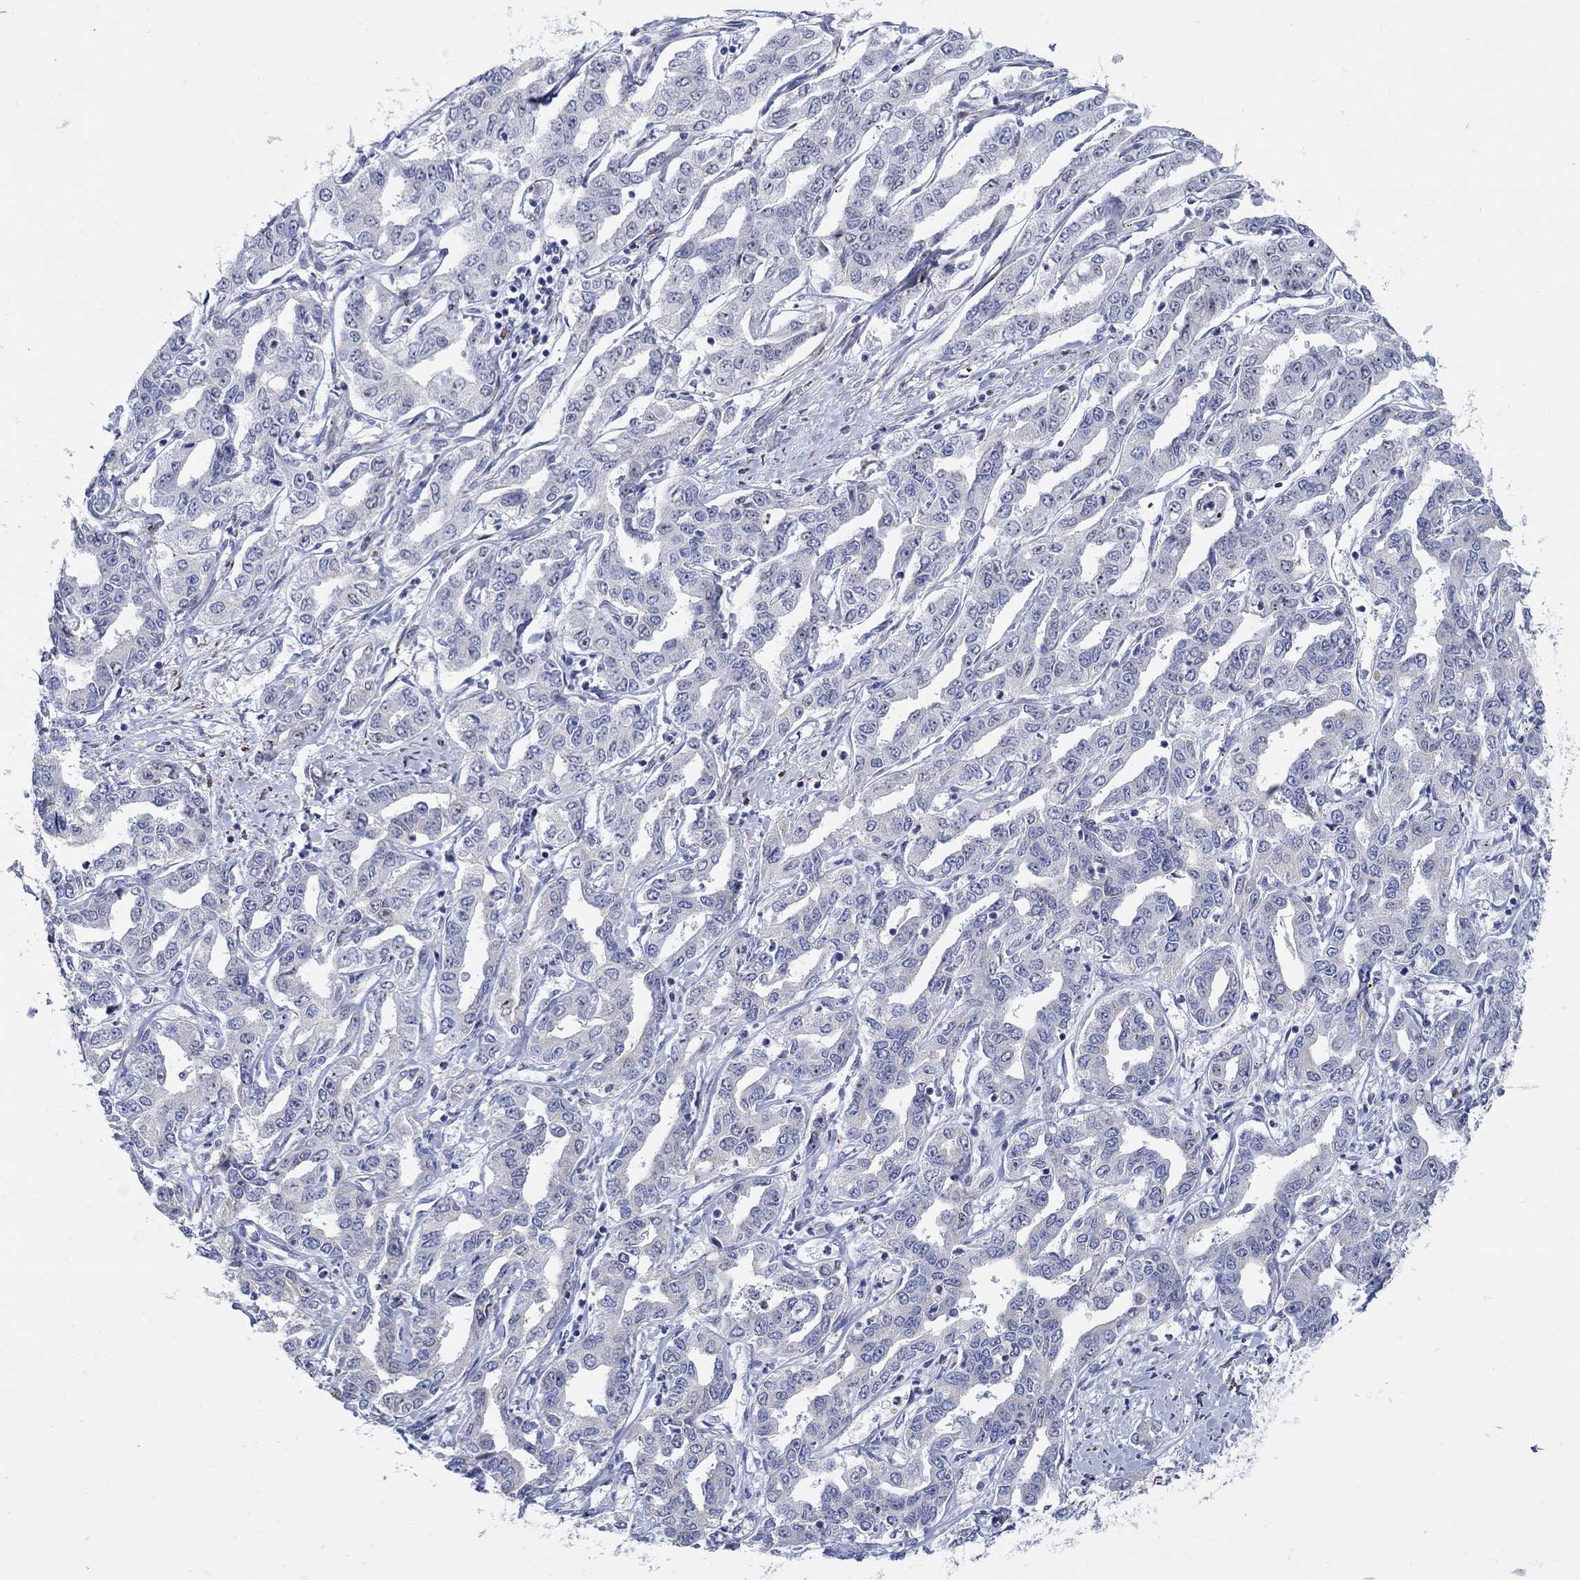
{"staining": {"intensity": "negative", "quantity": "none", "location": "none"}, "tissue": "liver cancer", "cell_type": "Tumor cells", "image_type": "cancer", "snomed": [{"axis": "morphology", "description": "Cholangiocarcinoma"}, {"axis": "topography", "description": "Liver"}], "caption": "This is an IHC micrograph of cholangiocarcinoma (liver). There is no expression in tumor cells.", "gene": "REEP2", "patient": {"sex": "male", "age": 59}}